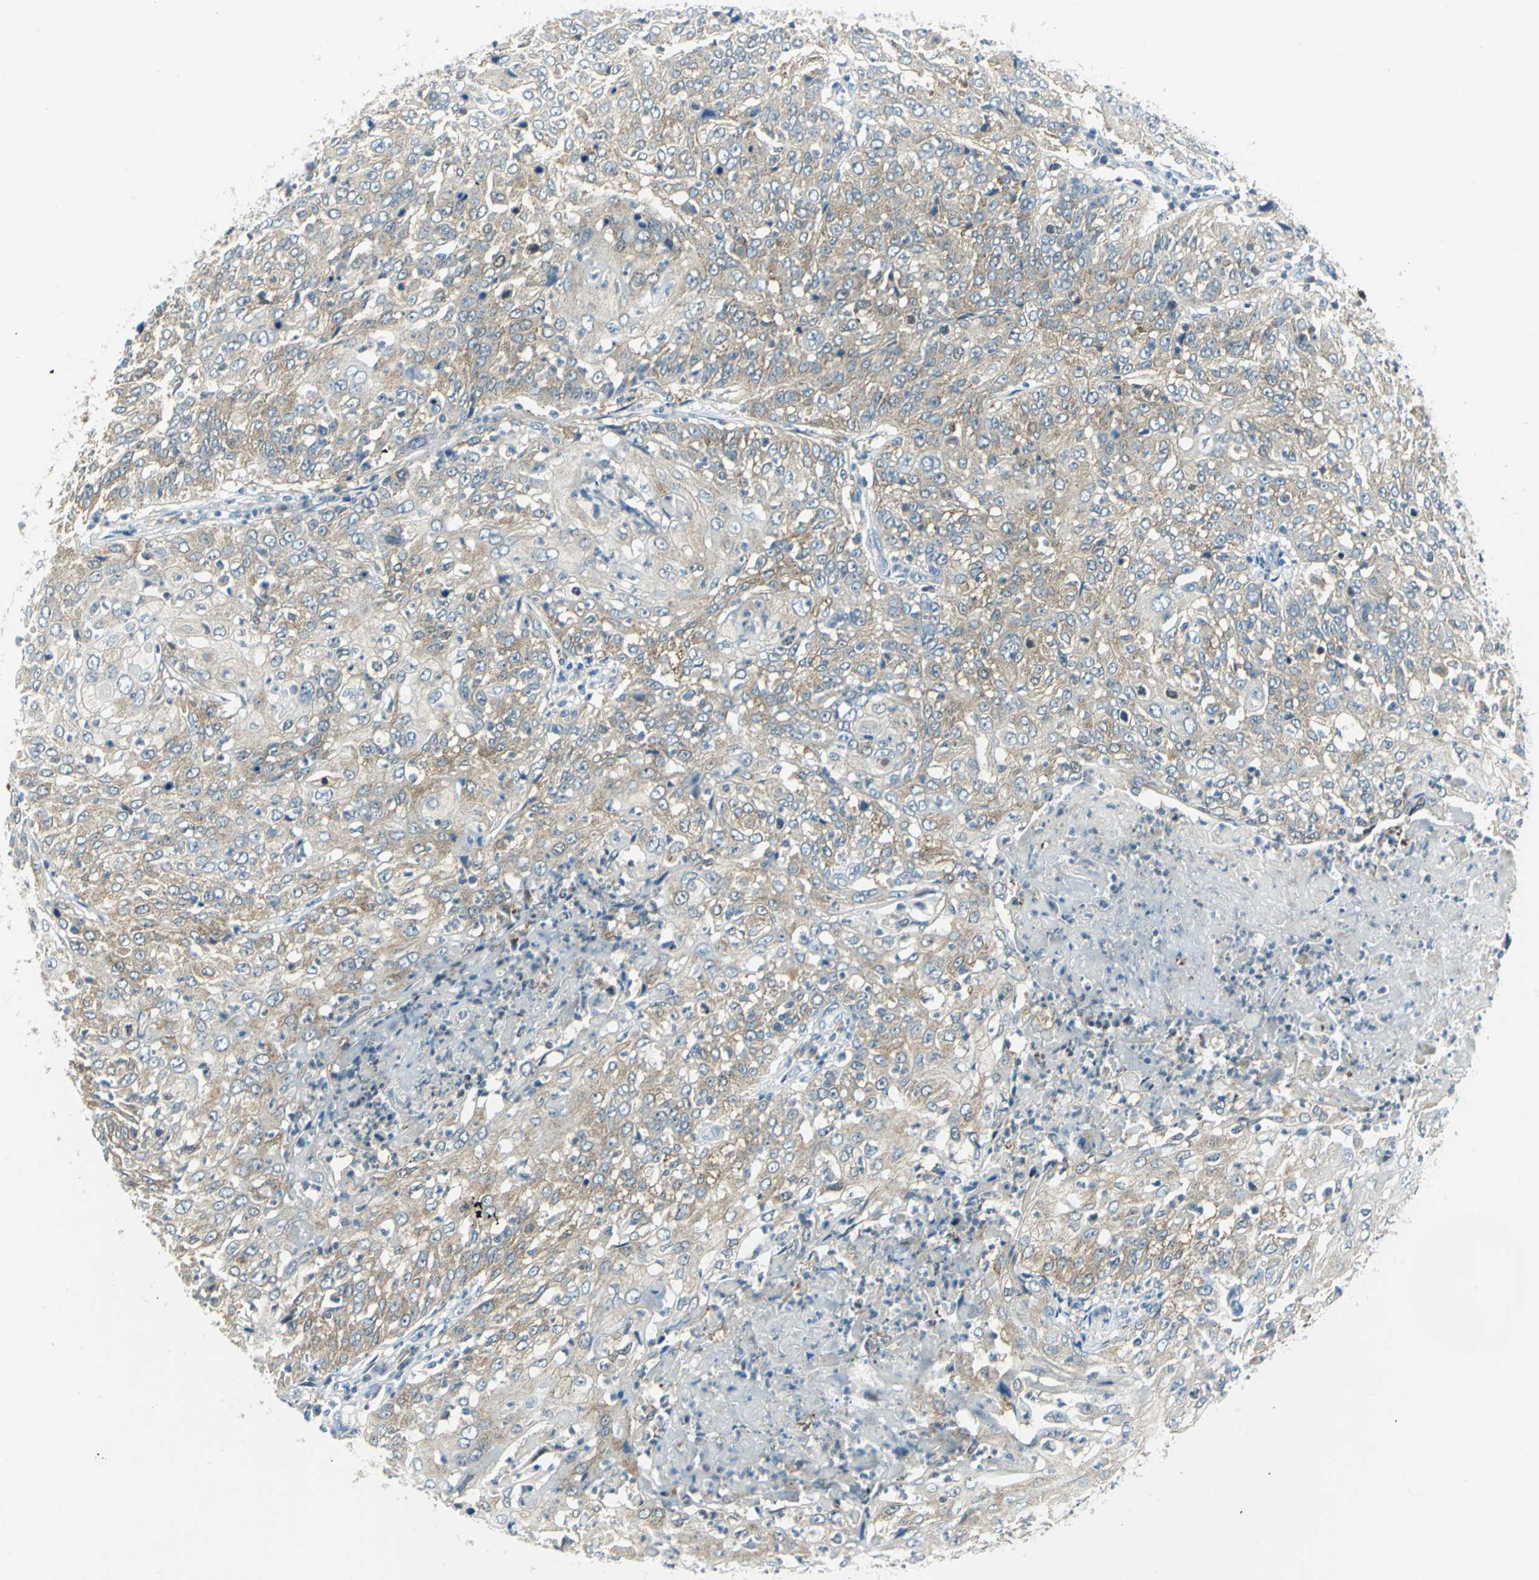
{"staining": {"intensity": "weak", "quantity": ">75%", "location": "cytoplasmic/membranous"}, "tissue": "cervical cancer", "cell_type": "Tumor cells", "image_type": "cancer", "snomed": [{"axis": "morphology", "description": "Squamous cell carcinoma, NOS"}, {"axis": "topography", "description": "Cervix"}], "caption": "Immunohistochemistry staining of cervical cancer (squamous cell carcinoma), which displays low levels of weak cytoplasmic/membranous expression in about >75% of tumor cells indicating weak cytoplasmic/membranous protein expression. The staining was performed using DAB (3,3'-diaminobenzidine) (brown) for protein detection and nuclei were counterstained in hematoxylin (blue).", "gene": "ALDOA", "patient": {"sex": "female", "age": 39}}